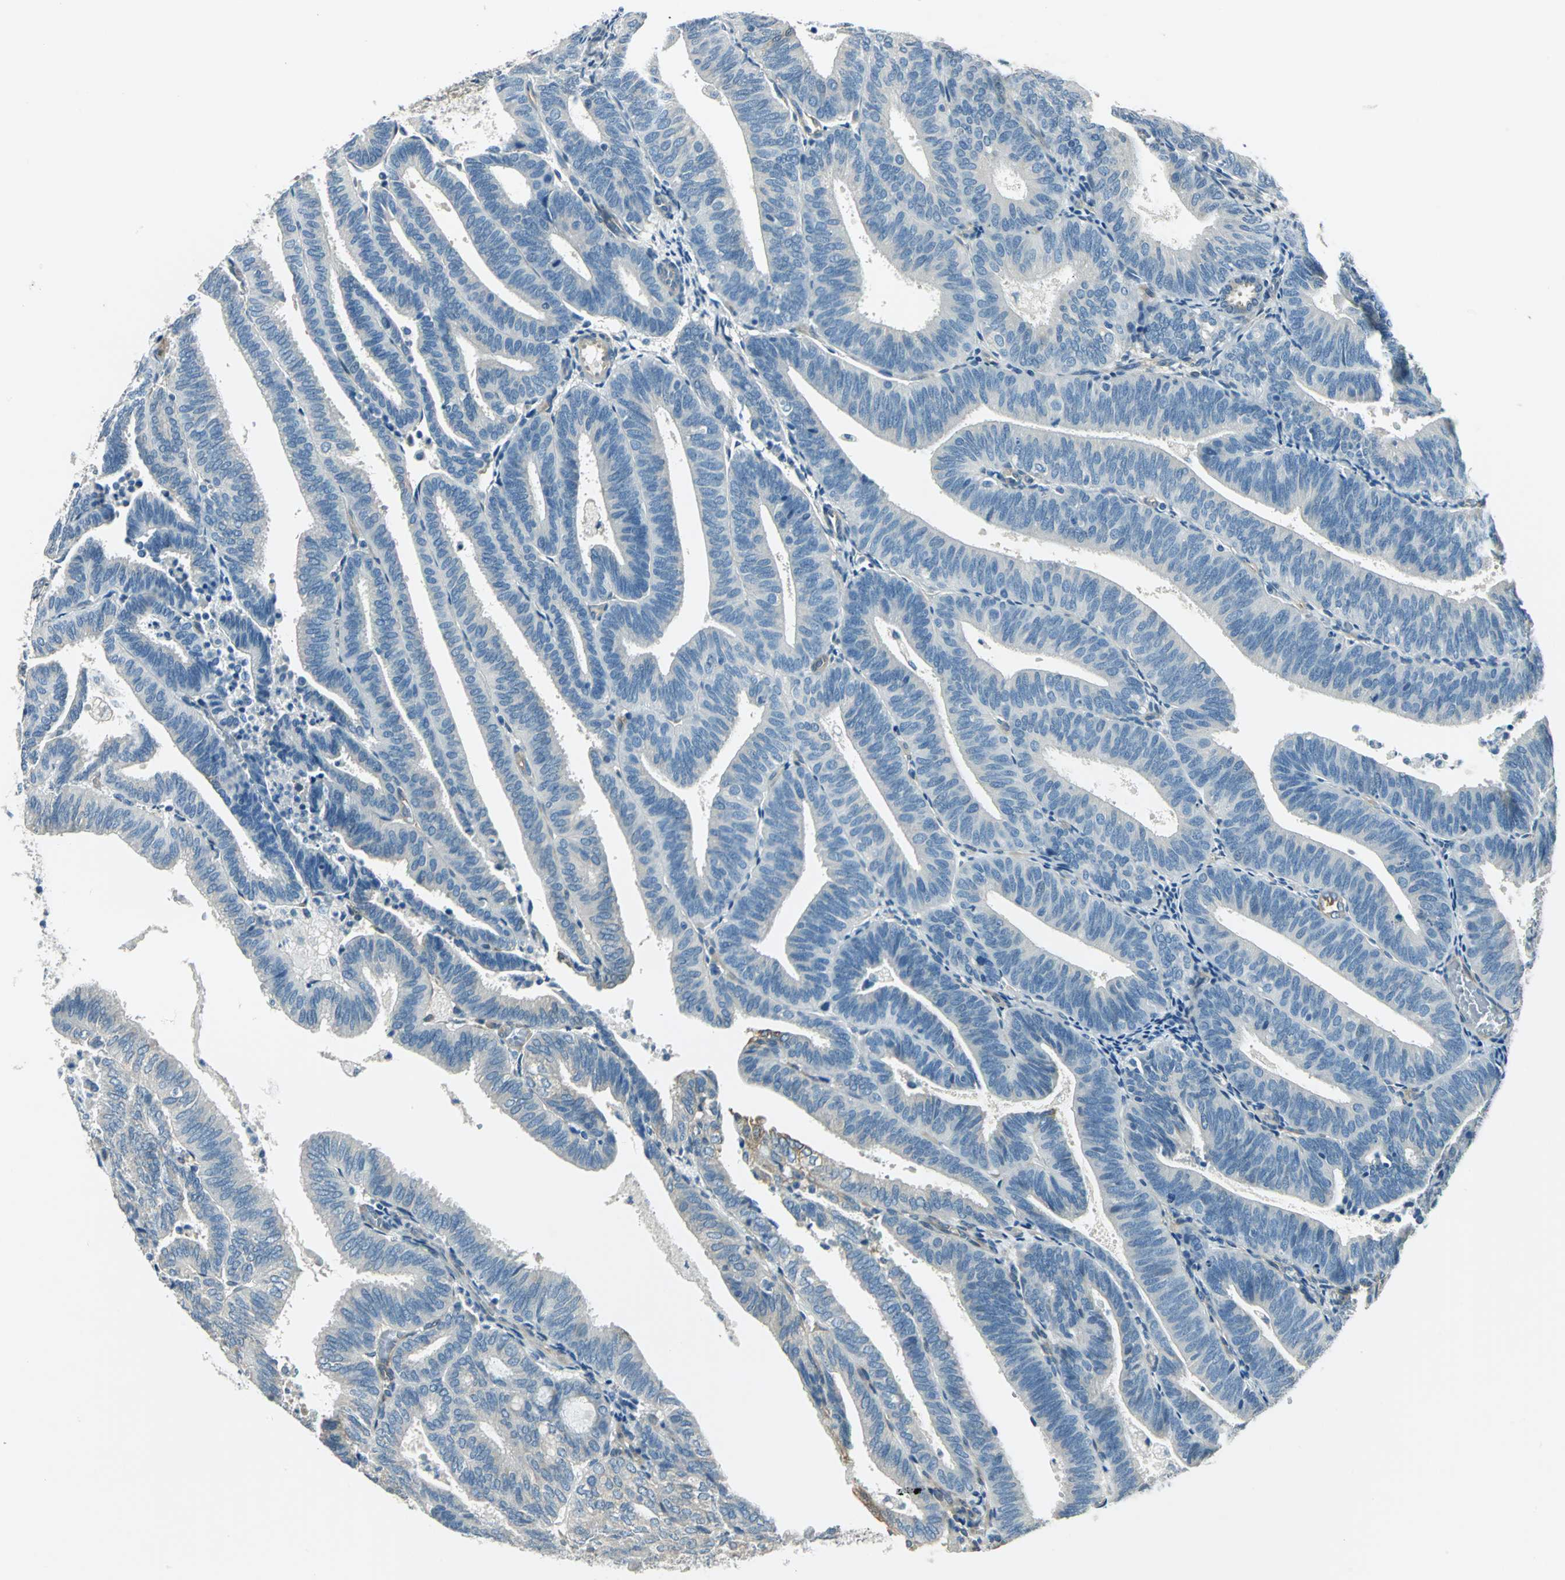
{"staining": {"intensity": "weak", "quantity": "<25%", "location": "cytoplasmic/membranous"}, "tissue": "endometrial cancer", "cell_type": "Tumor cells", "image_type": "cancer", "snomed": [{"axis": "morphology", "description": "Adenocarcinoma, NOS"}, {"axis": "topography", "description": "Uterus"}], "caption": "Immunohistochemistry (IHC) of adenocarcinoma (endometrial) displays no positivity in tumor cells.", "gene": "CDC42EP1", "patient": {"sex": "female", "age": 60}}